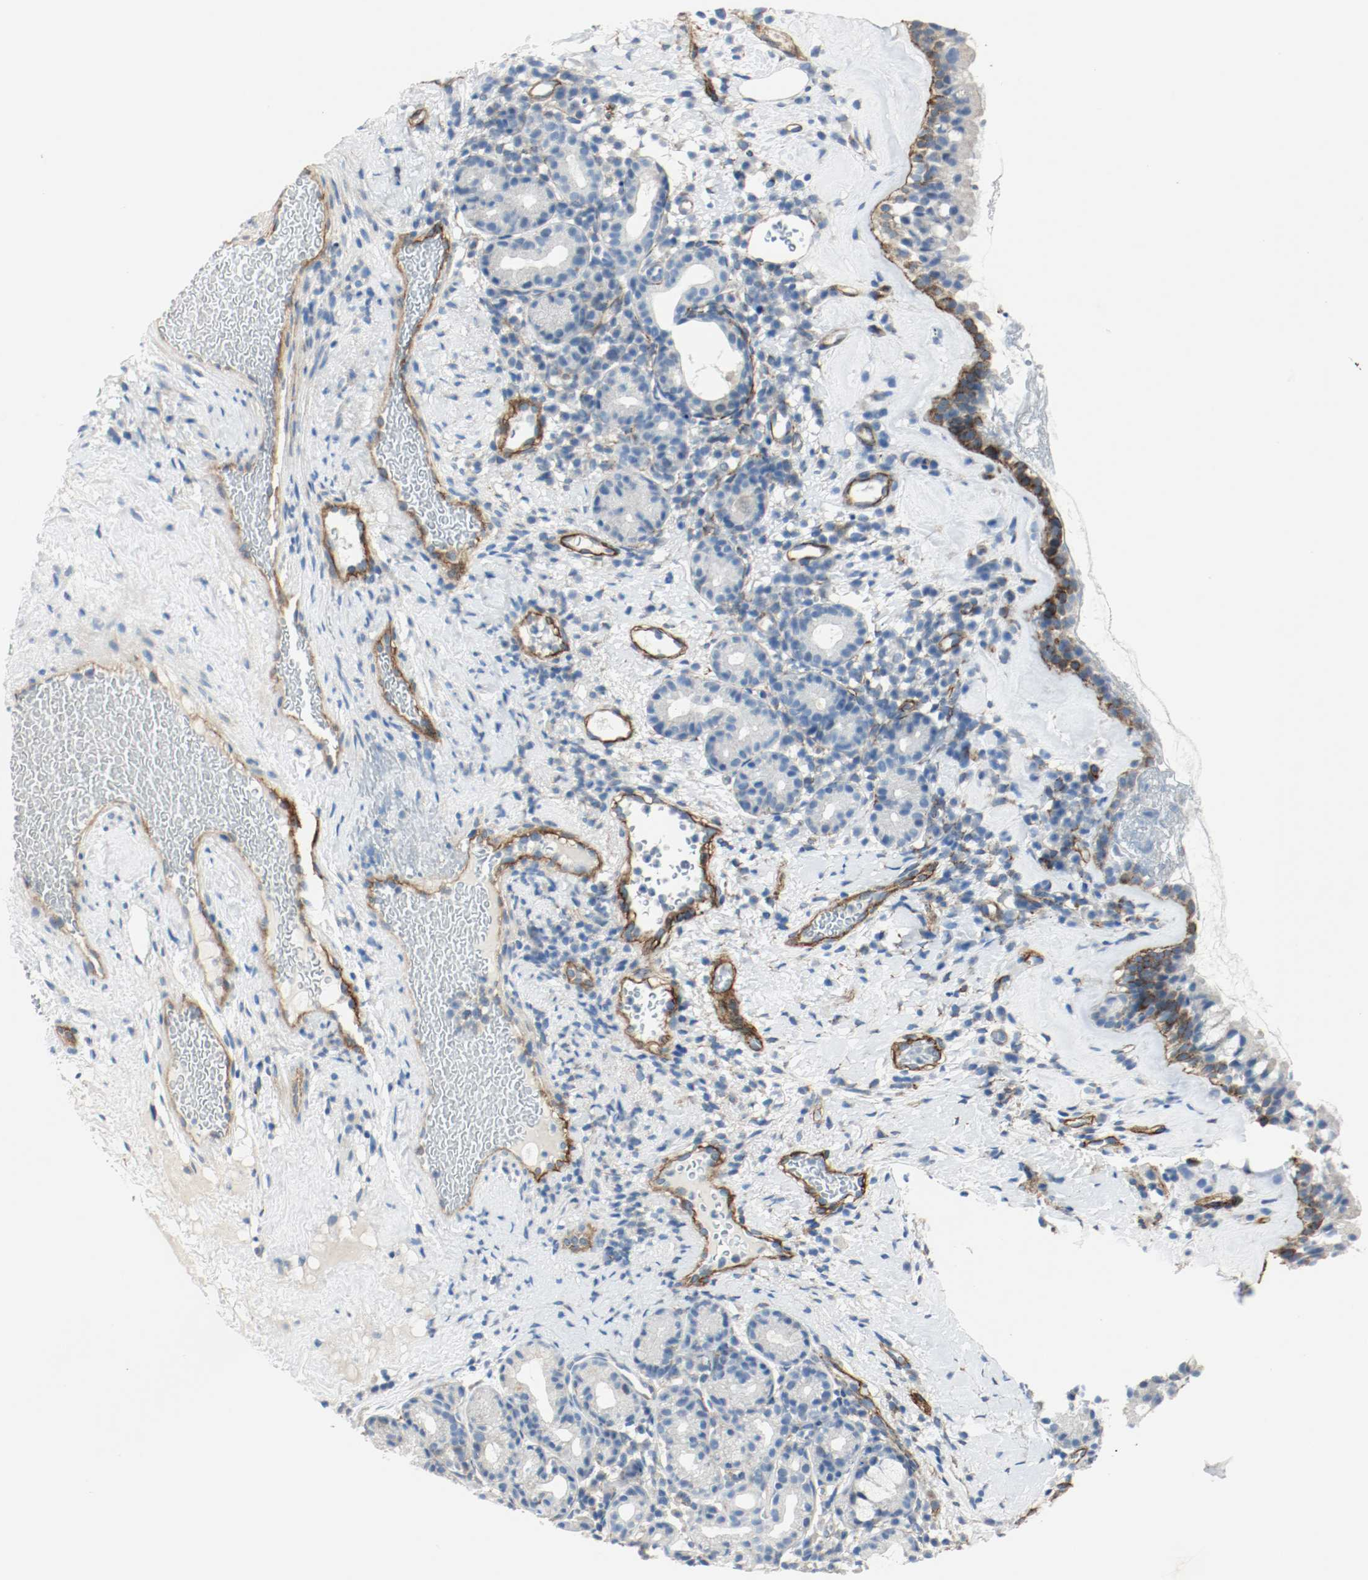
{"staining": {"intensity": "moderate", "quantity": "25%-75%", "location": "cytoplasmic/membranous"}, "tissue": "nasopharynx", "cell_type": "Respiratory epithelial cells", "image_type": "normal", "snomed": [{"axis": "morphology", "description": "Normal tissue, NOS"}, {"axis": "morphology", "description": "Inflammation, NOS"}, {"axis": "topography", "description": "Nasopharynx"}], "caption": "The micrograph demonstrates immunohistochemical staining of unremarkable nasopharynx. There is moderate cytoplasmic/membranous expression is present in about 25%-75% of respiratory epithelial cells.", "gene": "LAMB1", "patient": {"sex": "female", "age": 55}}